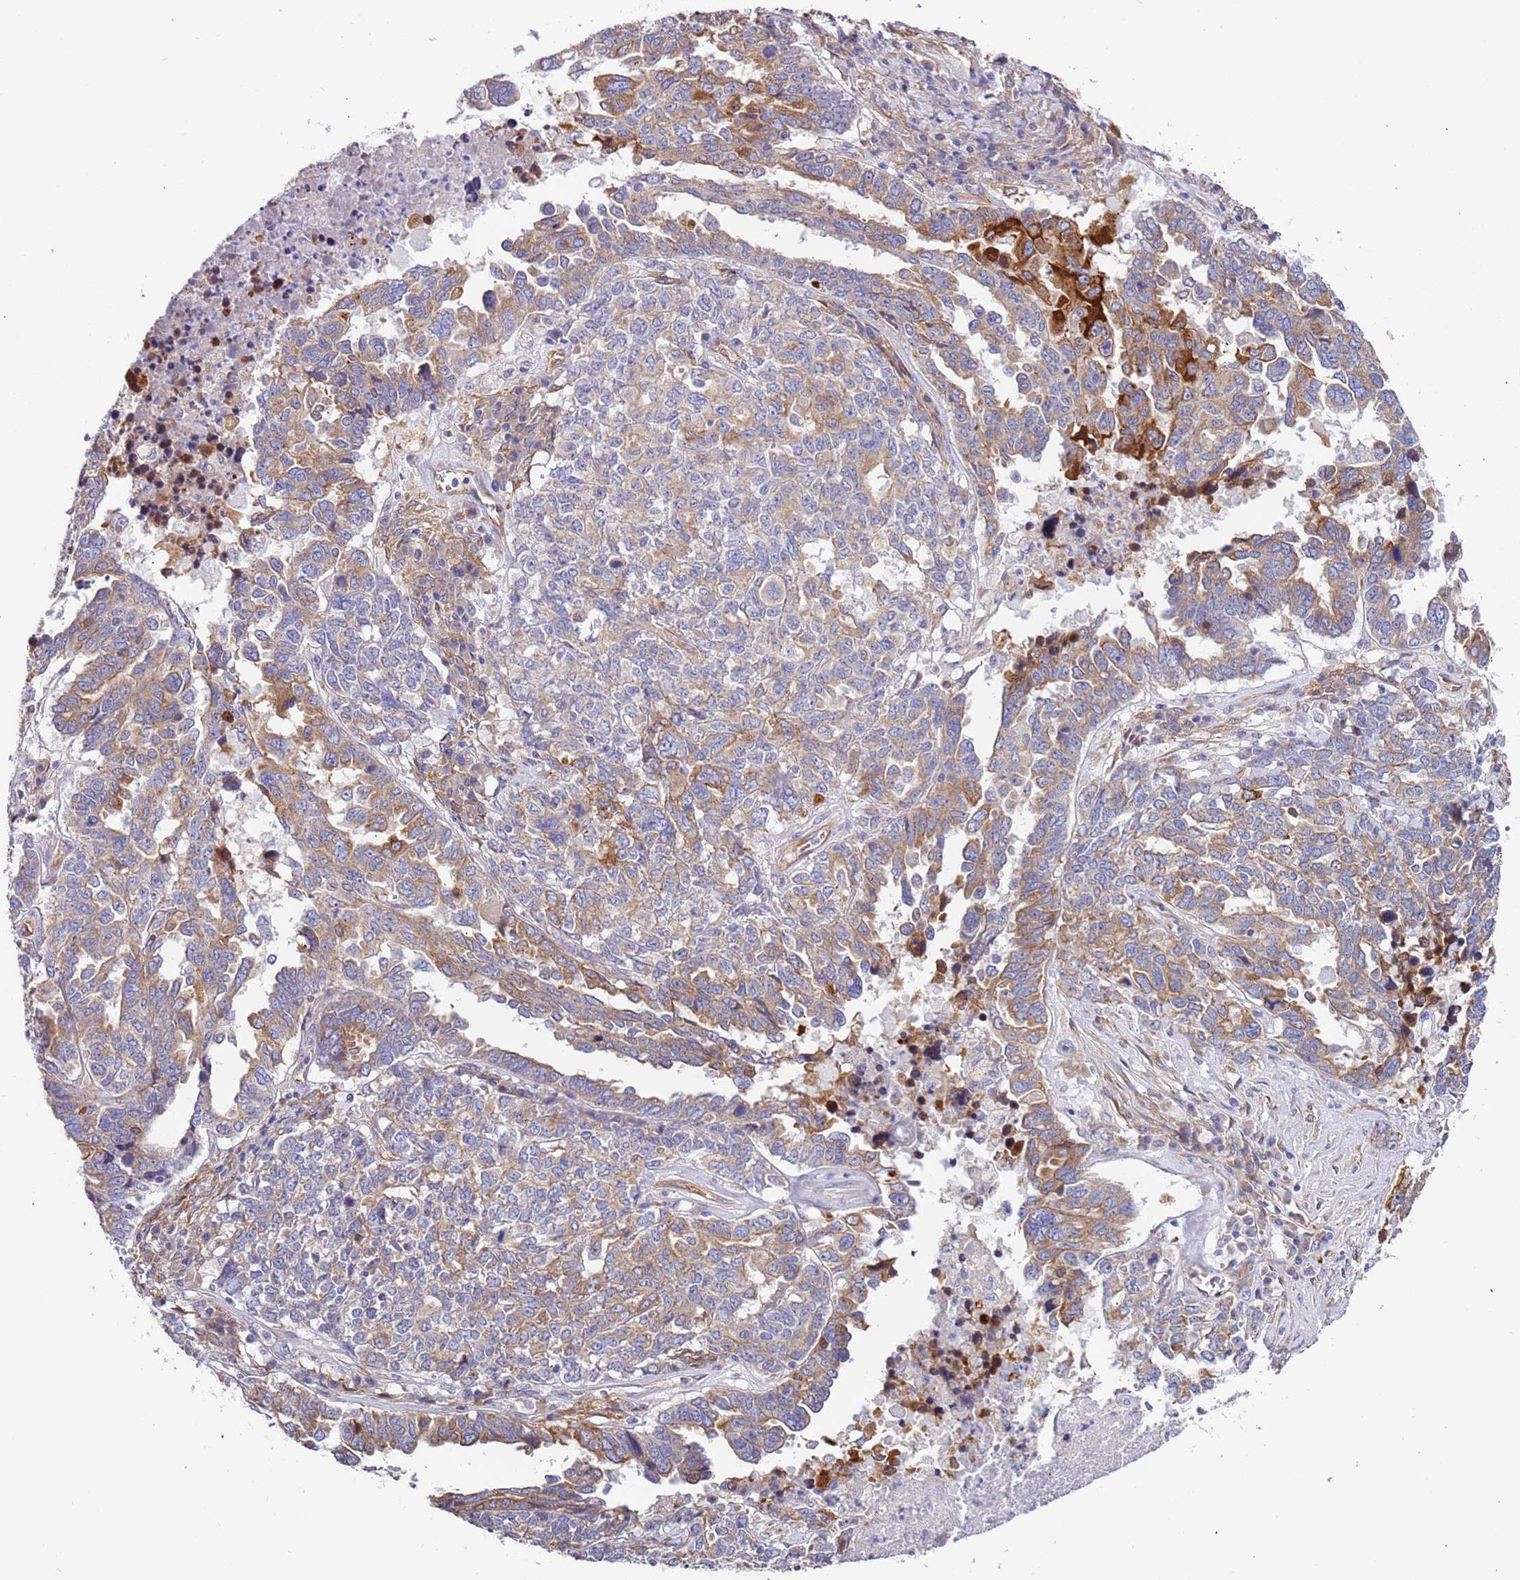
{"staining": {"intensity": "moderate", "quantity": ">75%", "location": "cytoplasmic/membranous"}, "tissue": "ovarian cancer", "cell_type": "Tumor cells", "image_type": "cancer", "snomed": [{"axis": "morphology", "description": "Carcinoma, endometroid"}, {"axis": "topography", "description": "Ovary"}], "caption": "The histopathology image exhibits a brown stain indicating the presence of a protein in the cytoplasmic/membranous of tumor cells in endometroid carcinoma (ovarian).", "gene": "LAMB4", "patient": {"sex": "female", "age": 62}}